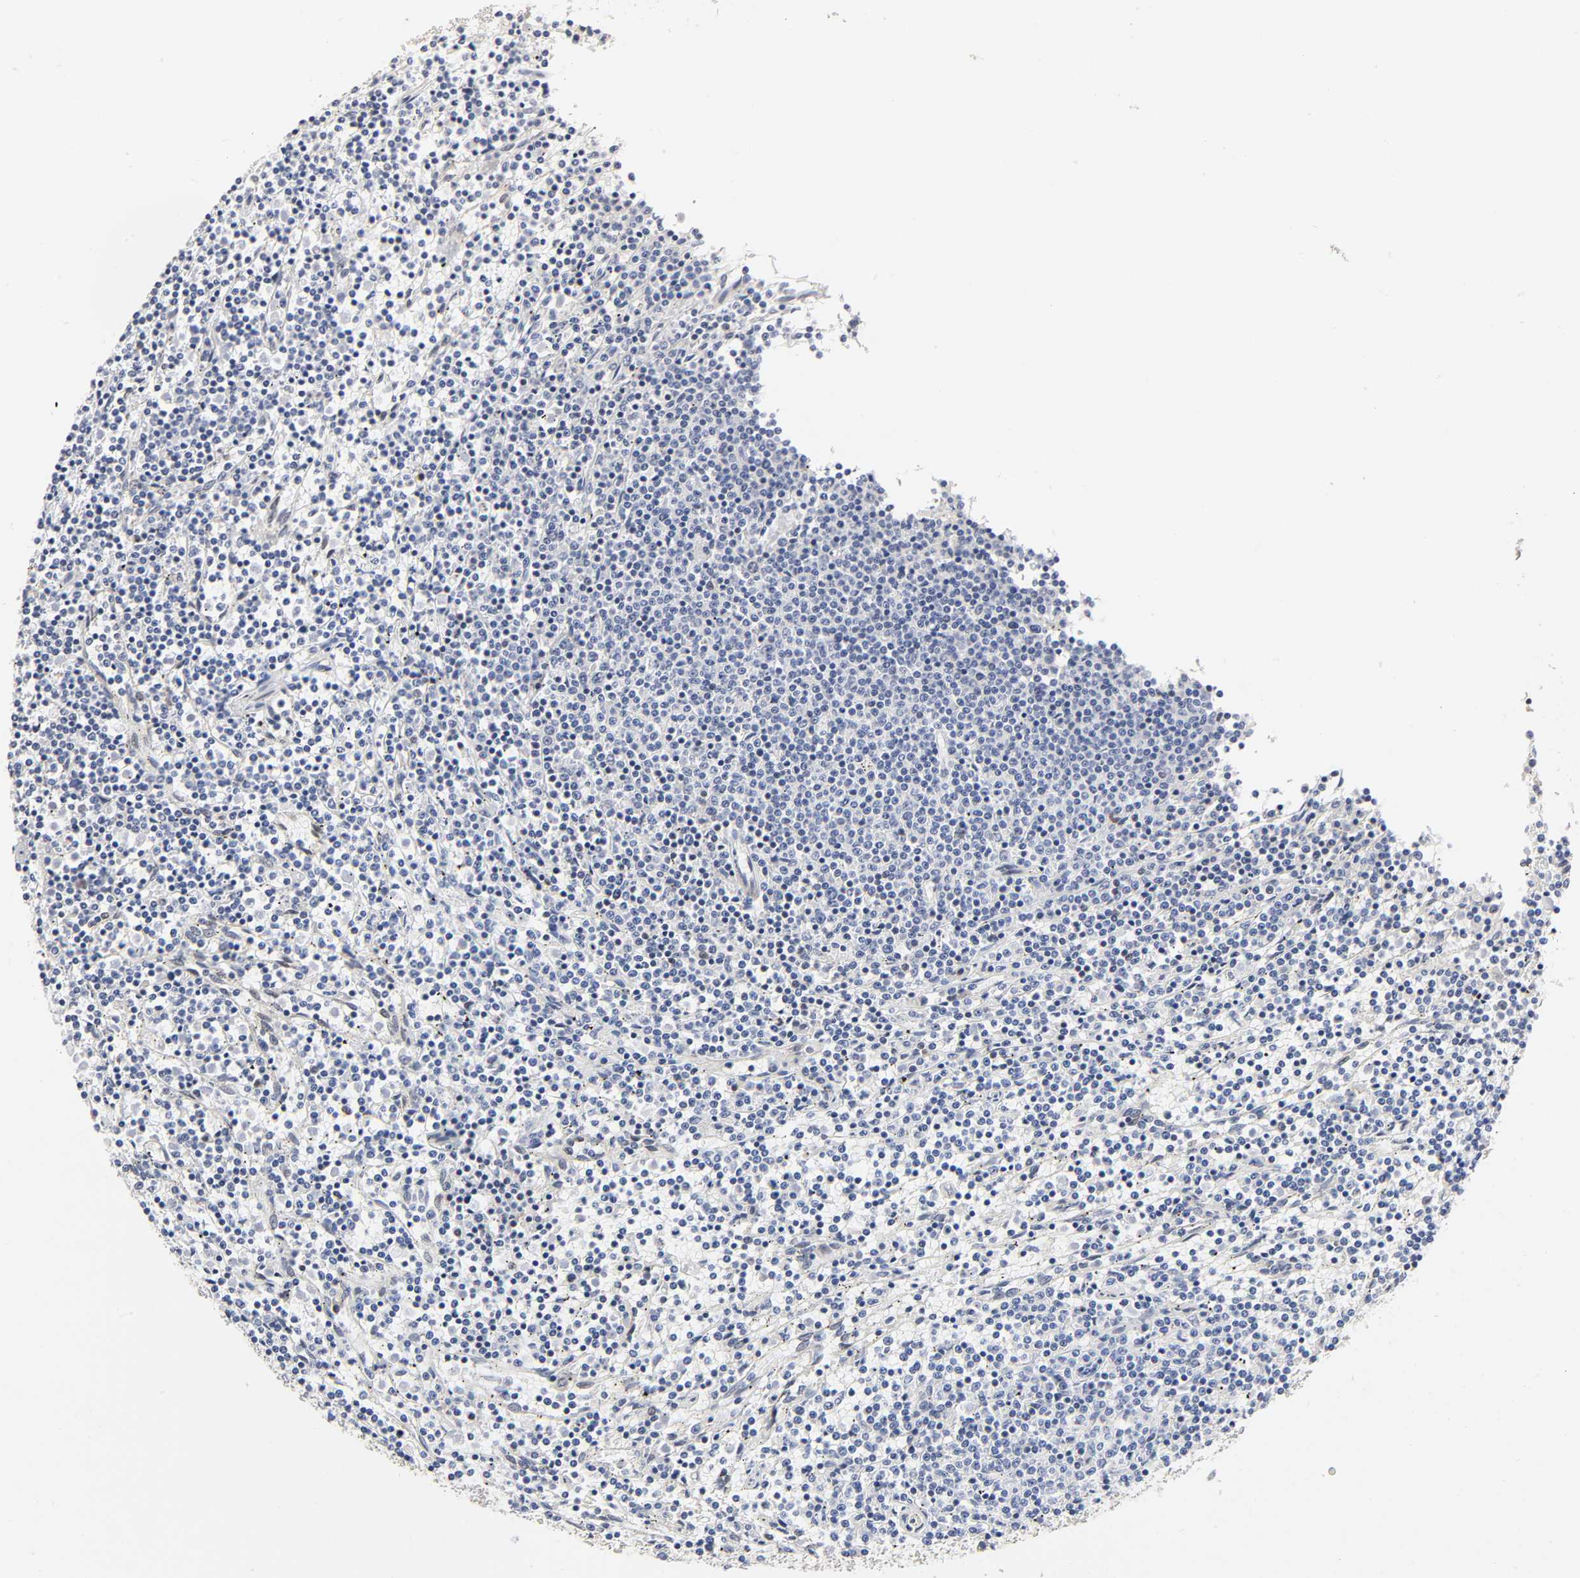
{"staining": {"intensity": "negative", "quantity": "none", "location": "none"}, "tissue": "lymphoma", "cell_type": "Tumor cells", "image_type": "cancer", "snomed": [{"axis": "morphology", "description": "Malignant lymphoma, non-Hodgkin's type, Low grade"}, {"axis": "topography", "description": "Spleen"}], "caption": "Immunohistochemistry (IHC) image of human low-grade malignant lymphoma, non-Hodgkin's type stained for a protein (brown), which exhibits no expression in tumor cells. The staining was performed using DAB to visualize the protein expression in brown, while the nuclei were stained in blue with hematoxylin (Magnification: 20x).", "gene": "PTEN", "patient": {"sex": "female", "age": 50}}